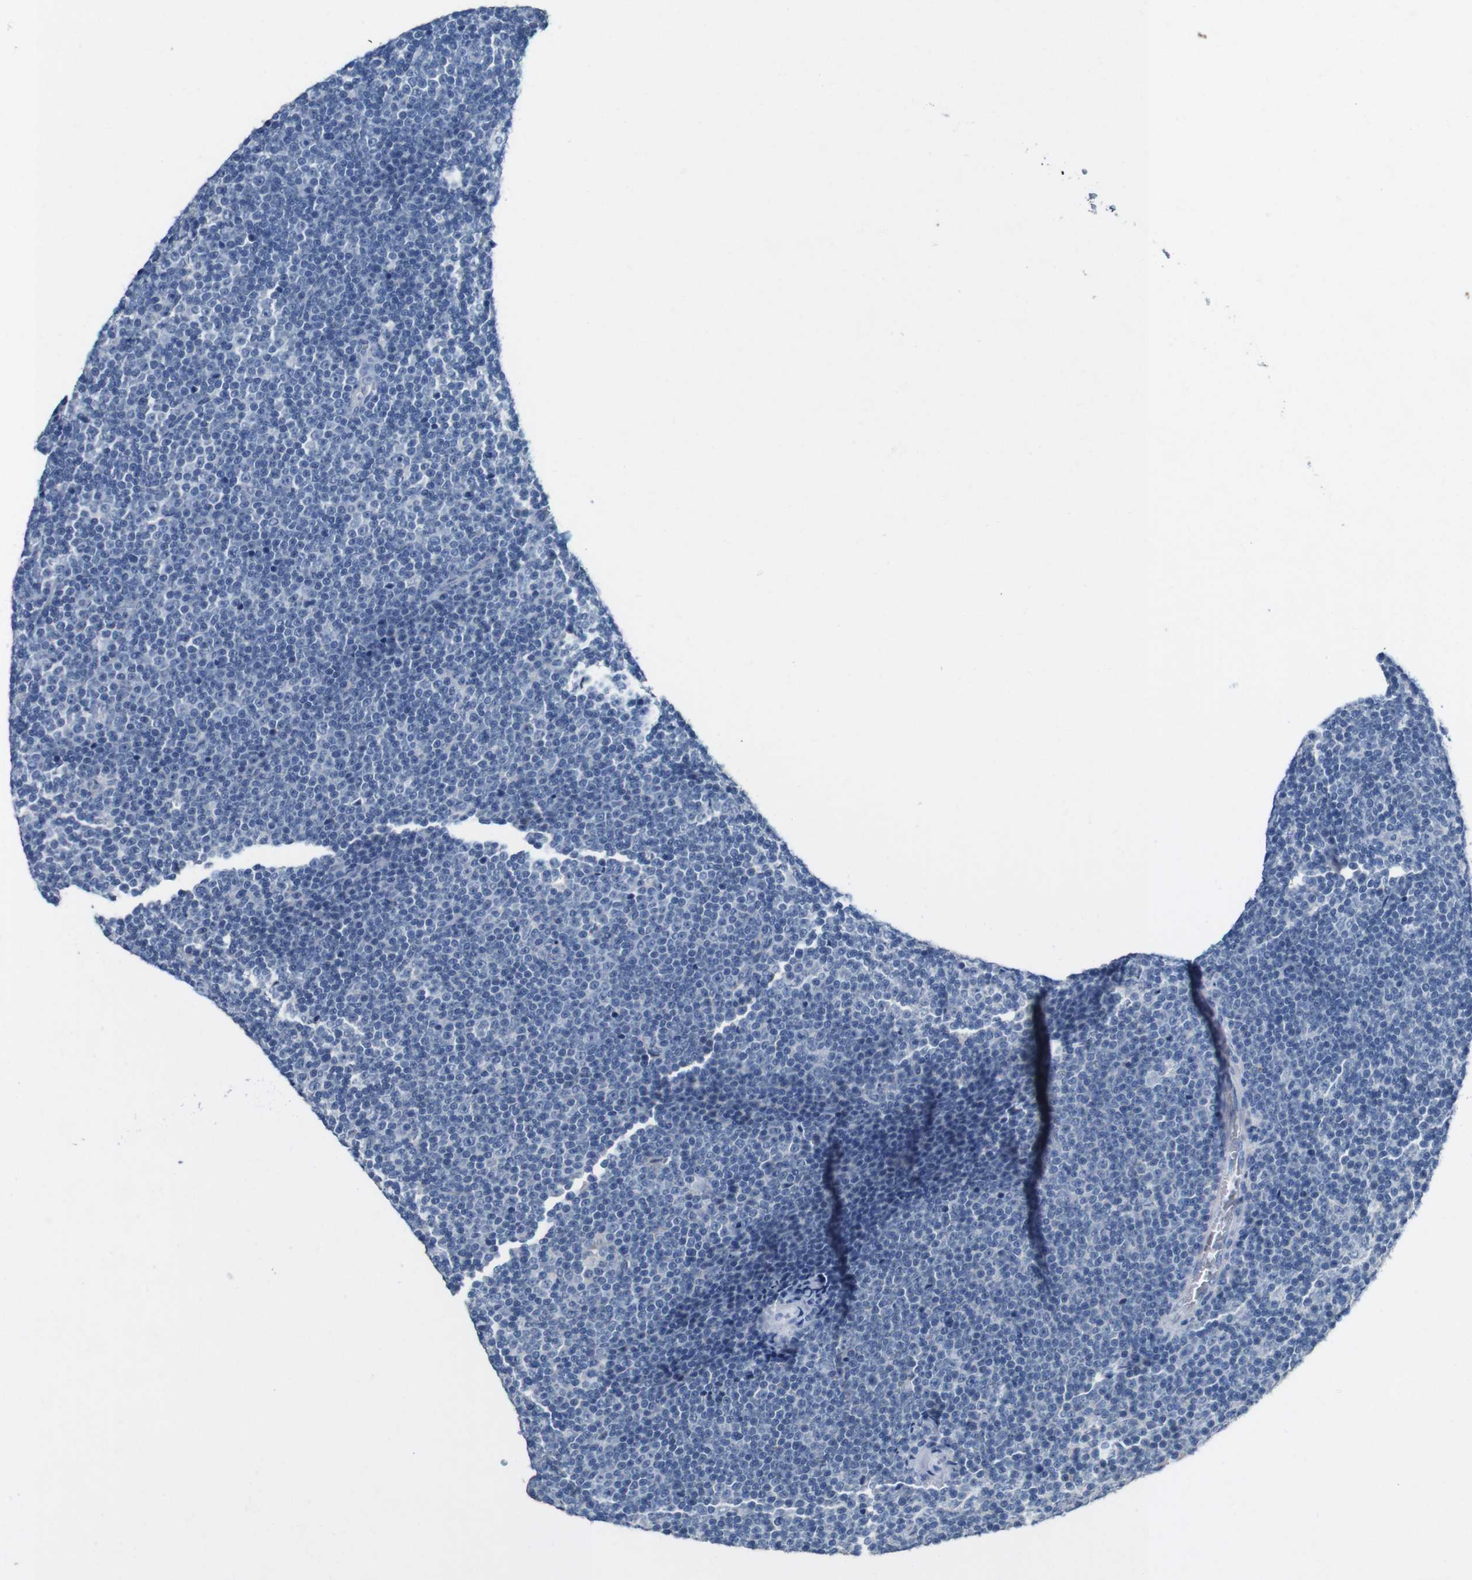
{"staining": {"intensity": "negative", "quantity": "none", "location": "none"}, "tissue": "lymphoma", "cell_type": "Tumor cells", "image_type": "cancer", "snomed": [{"axis": "morphology", "description": "Malignant lymphoma, non-Hodgkin's type, Low grade"}, {"axis": "topography", "description": "Lymph node"}], "caption": "Lymphoma was stained to show a protein in brown. There is no significant positivity in tumor cells. (DAB immunohistochemistry with hematoxylin counter stain).", "gene": "SLC2A8", "patient": {"sex": "female", "age": 67}}